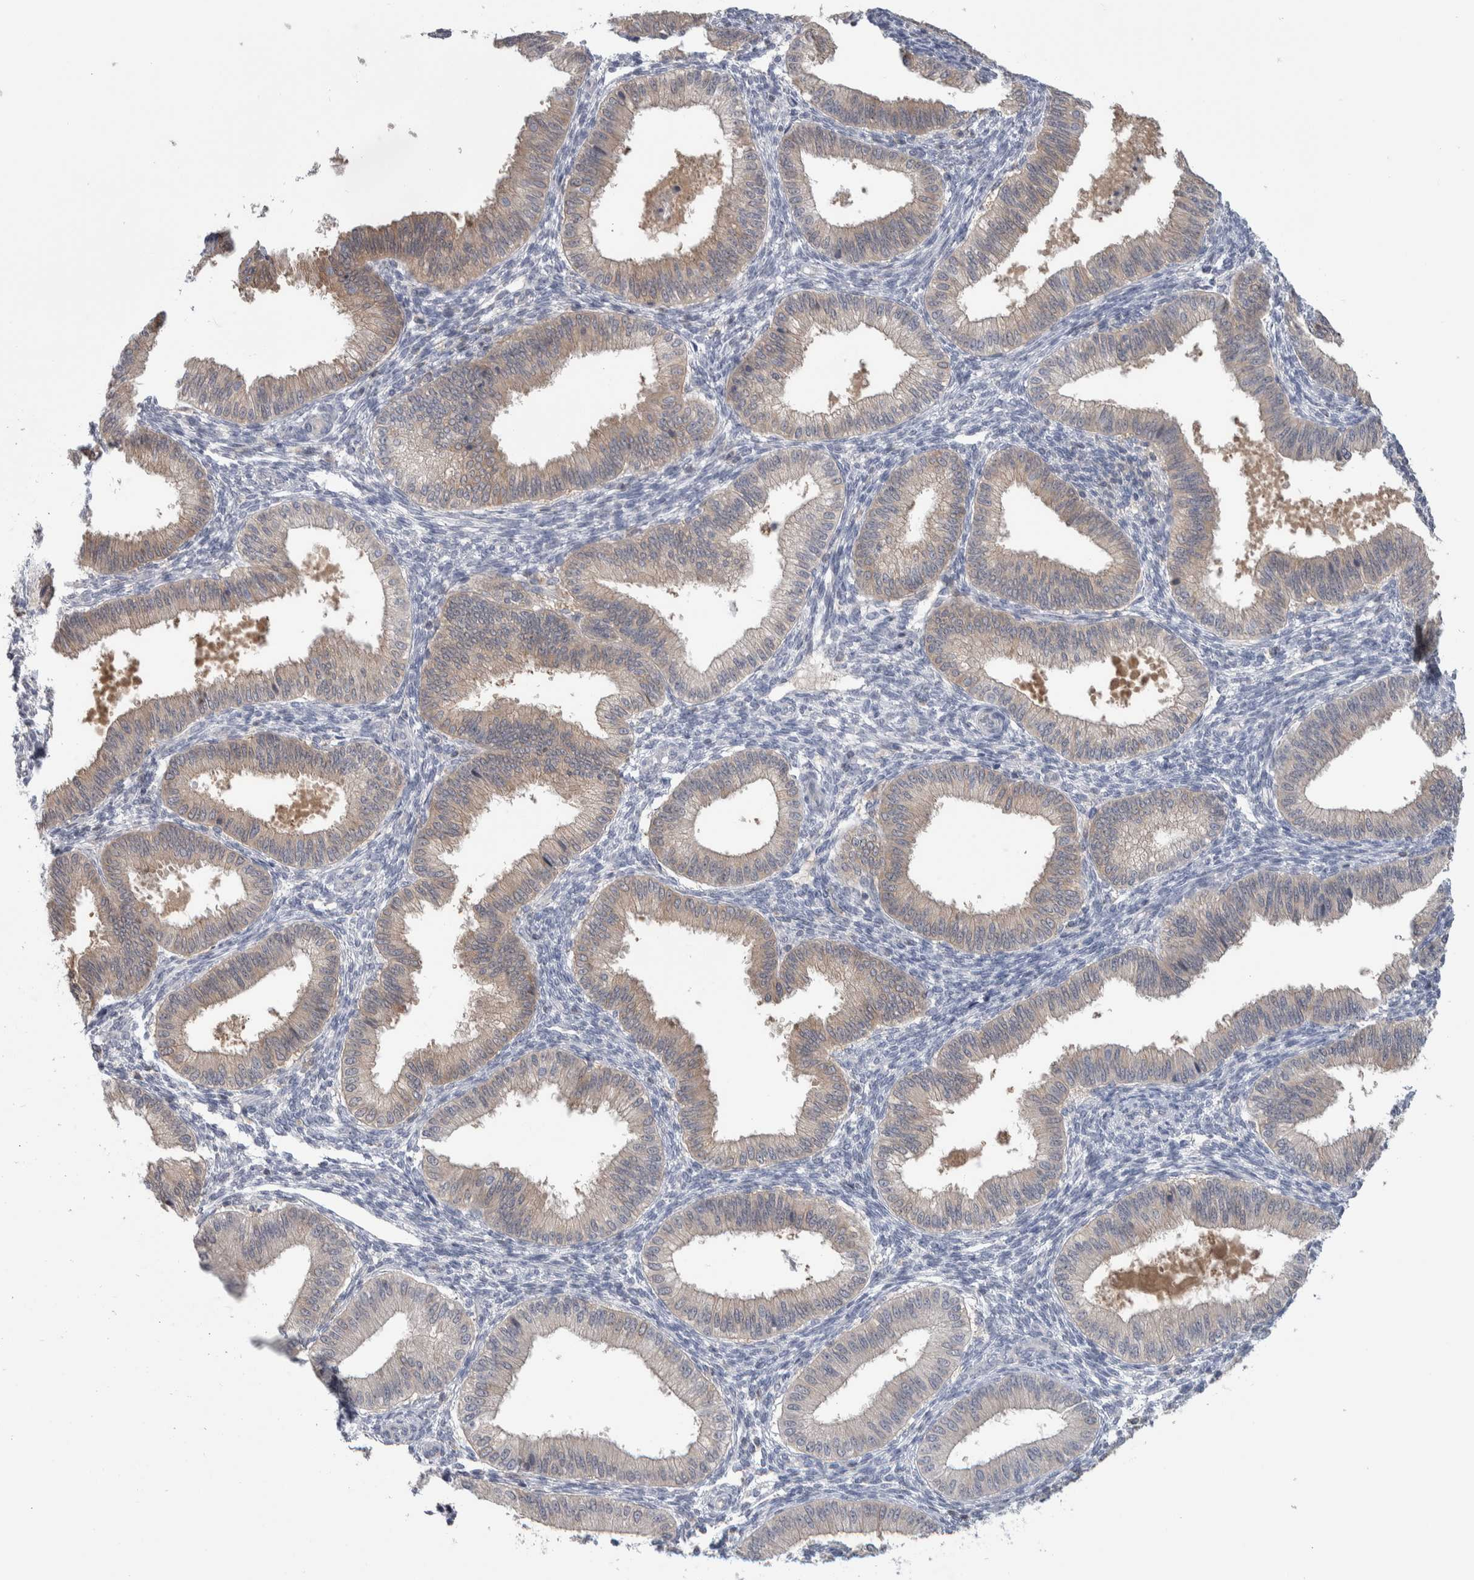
{"staining": {"intensity": "negative", "quantity": "none", "location": "none"}, "tissue": "endometrium", "cell_type": "Cells in endometrial stroma", "image_type": "normal", "snomed": [{"axis": "morphology", "description": "Normal tissue, NOS"}, {"axis": "topography", "description": "Endometrium"}], "caption": "This is a photomicrograph of IHC staining of normal endometrium, which shows no staining in cells in endometrial stroma.", "gene": "HTATIP2", "patient": {"sex": "female", "age": 39}}